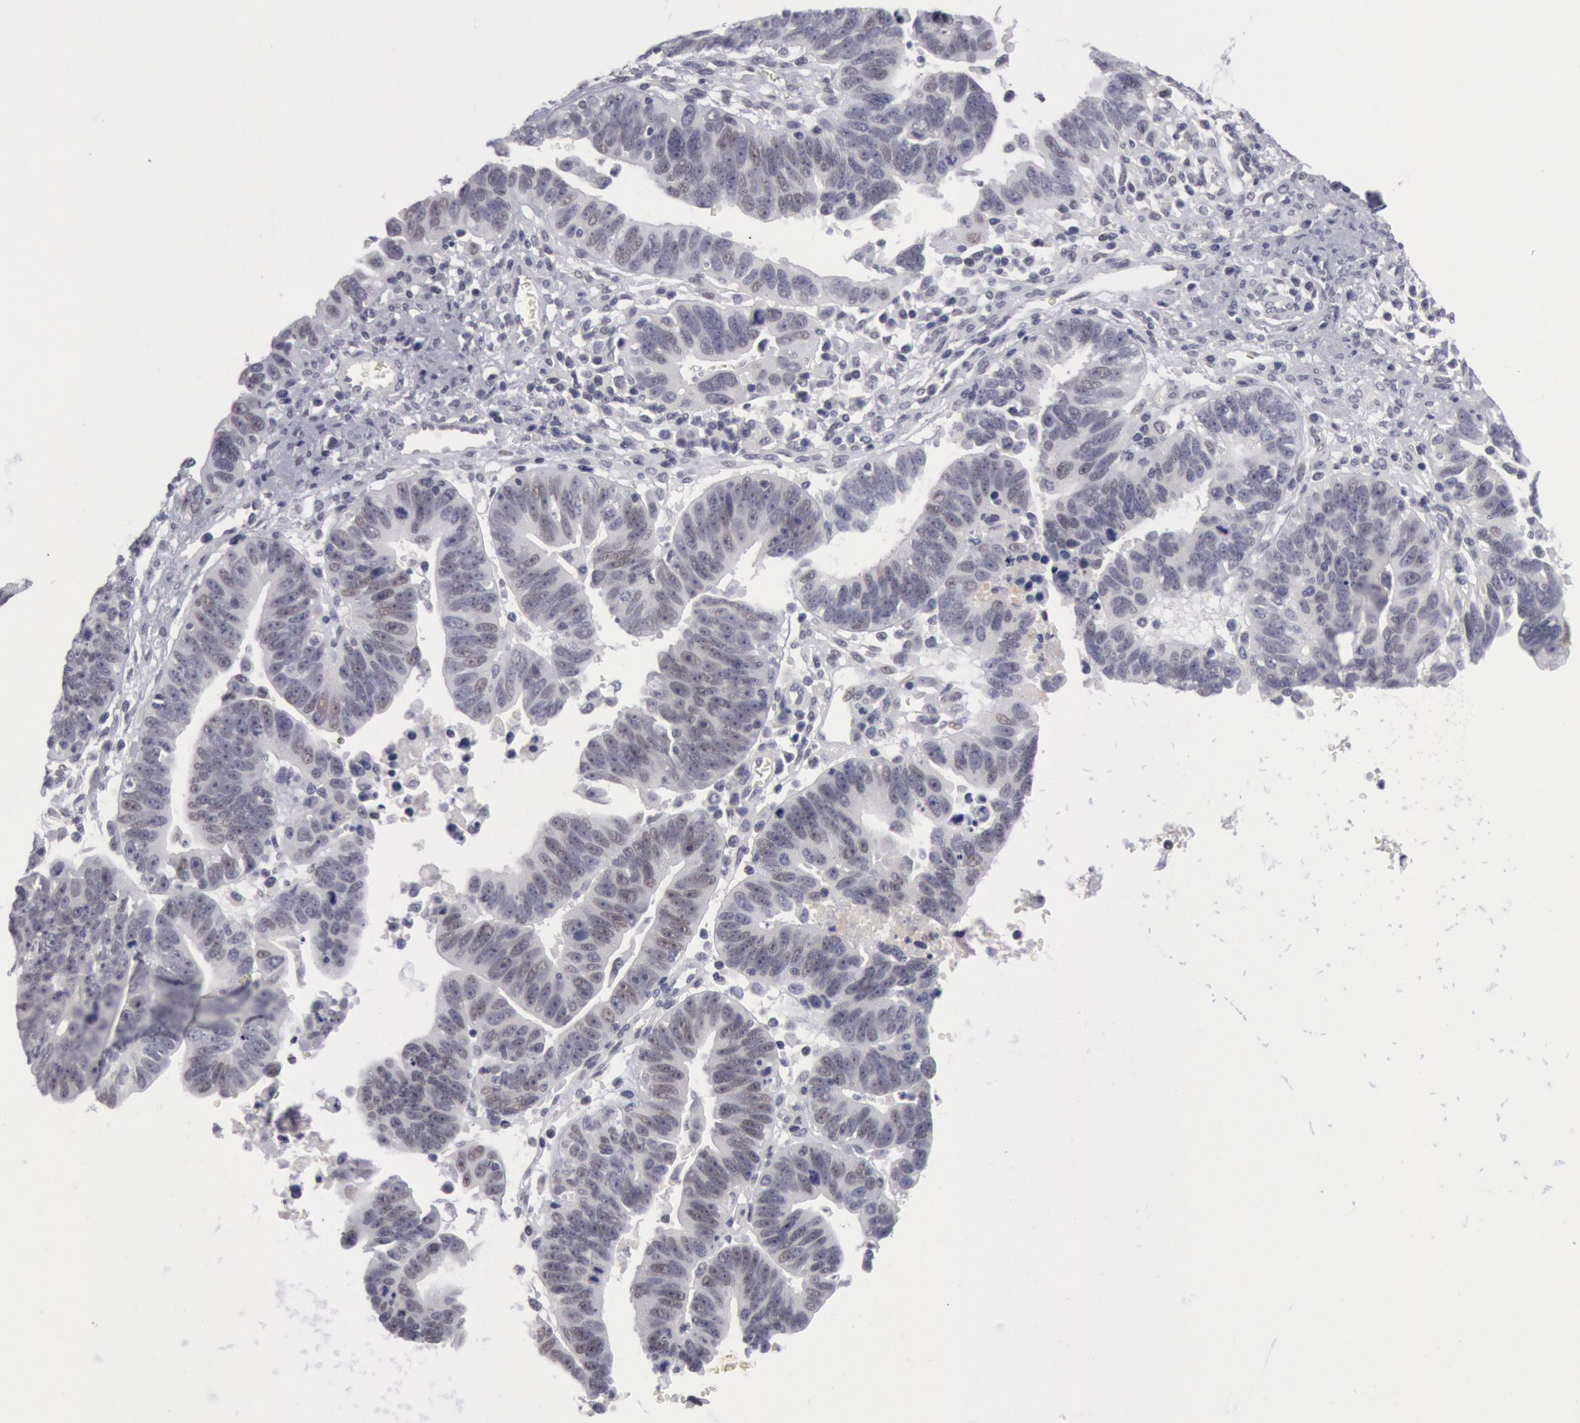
{"staining": {"intensity": "negative", "quantity": "none", "location": "none"}, "tissue": "ovarian cancer", "cell_type": "Tumor cells", "image_type": "cancer", "snomed": [{"axis": "morphology", "description": "Carcinoma, endometroid"}, {"axis": "morphology", "description": "Cystadenocarcinoma, serous, NOS"}, {"axis": "topography", "description": "Ovary"}], "caption": "Human ovarian cancer (serous cystadenocarcinoma) stained for a protein using immunohistochemistry (IHC) demonstrates no expression in tumor cells.", "gene": "JOSD1", "patient": {"sex": "female", "age": 45}}